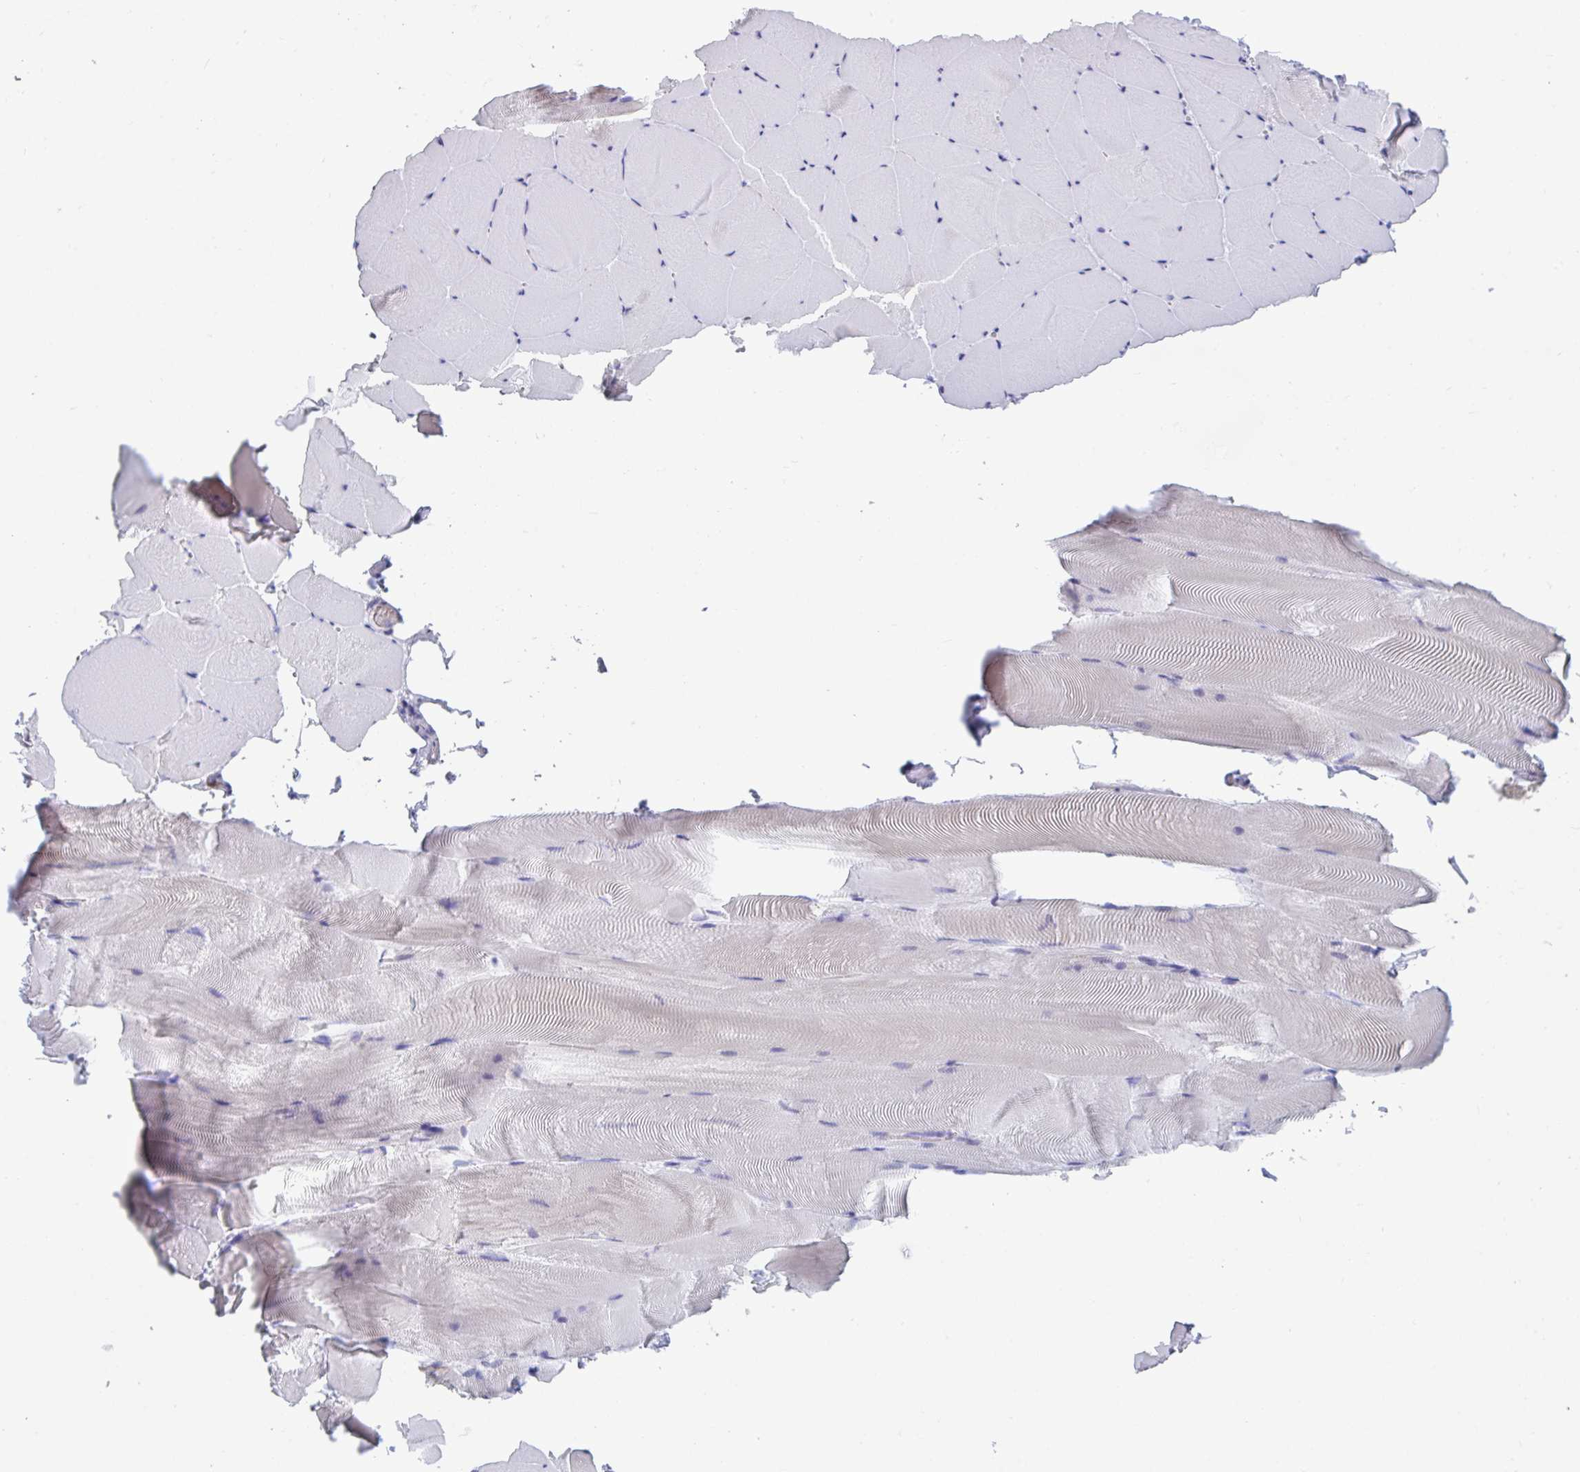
{"staining": {"intensity": "negative", "quantity": "none", "location": "none"}, "tissue": "skeletal muscle", "cell_type": "Myocytes", "image_type": "normal", "snomed": [{"axis": "morphology", "description": "Normal tissue, NOS"}, {"axis": "topography", "description": "Skeletal muscle"}], "caption": "IHC micrograph of normal skeletal muscle: skeletal muscle stained with DAB (3,3'-diaminobenzidine) exhibits no significant protein expression in myocytes. The staining was performed using DAB to visualize the protein expression in brown, while the nuclei were stained in blue with hematoxylin (Magnification: 20x).", "gene": "TTC30A", "patient": {"sex": "female", "age": 64}}